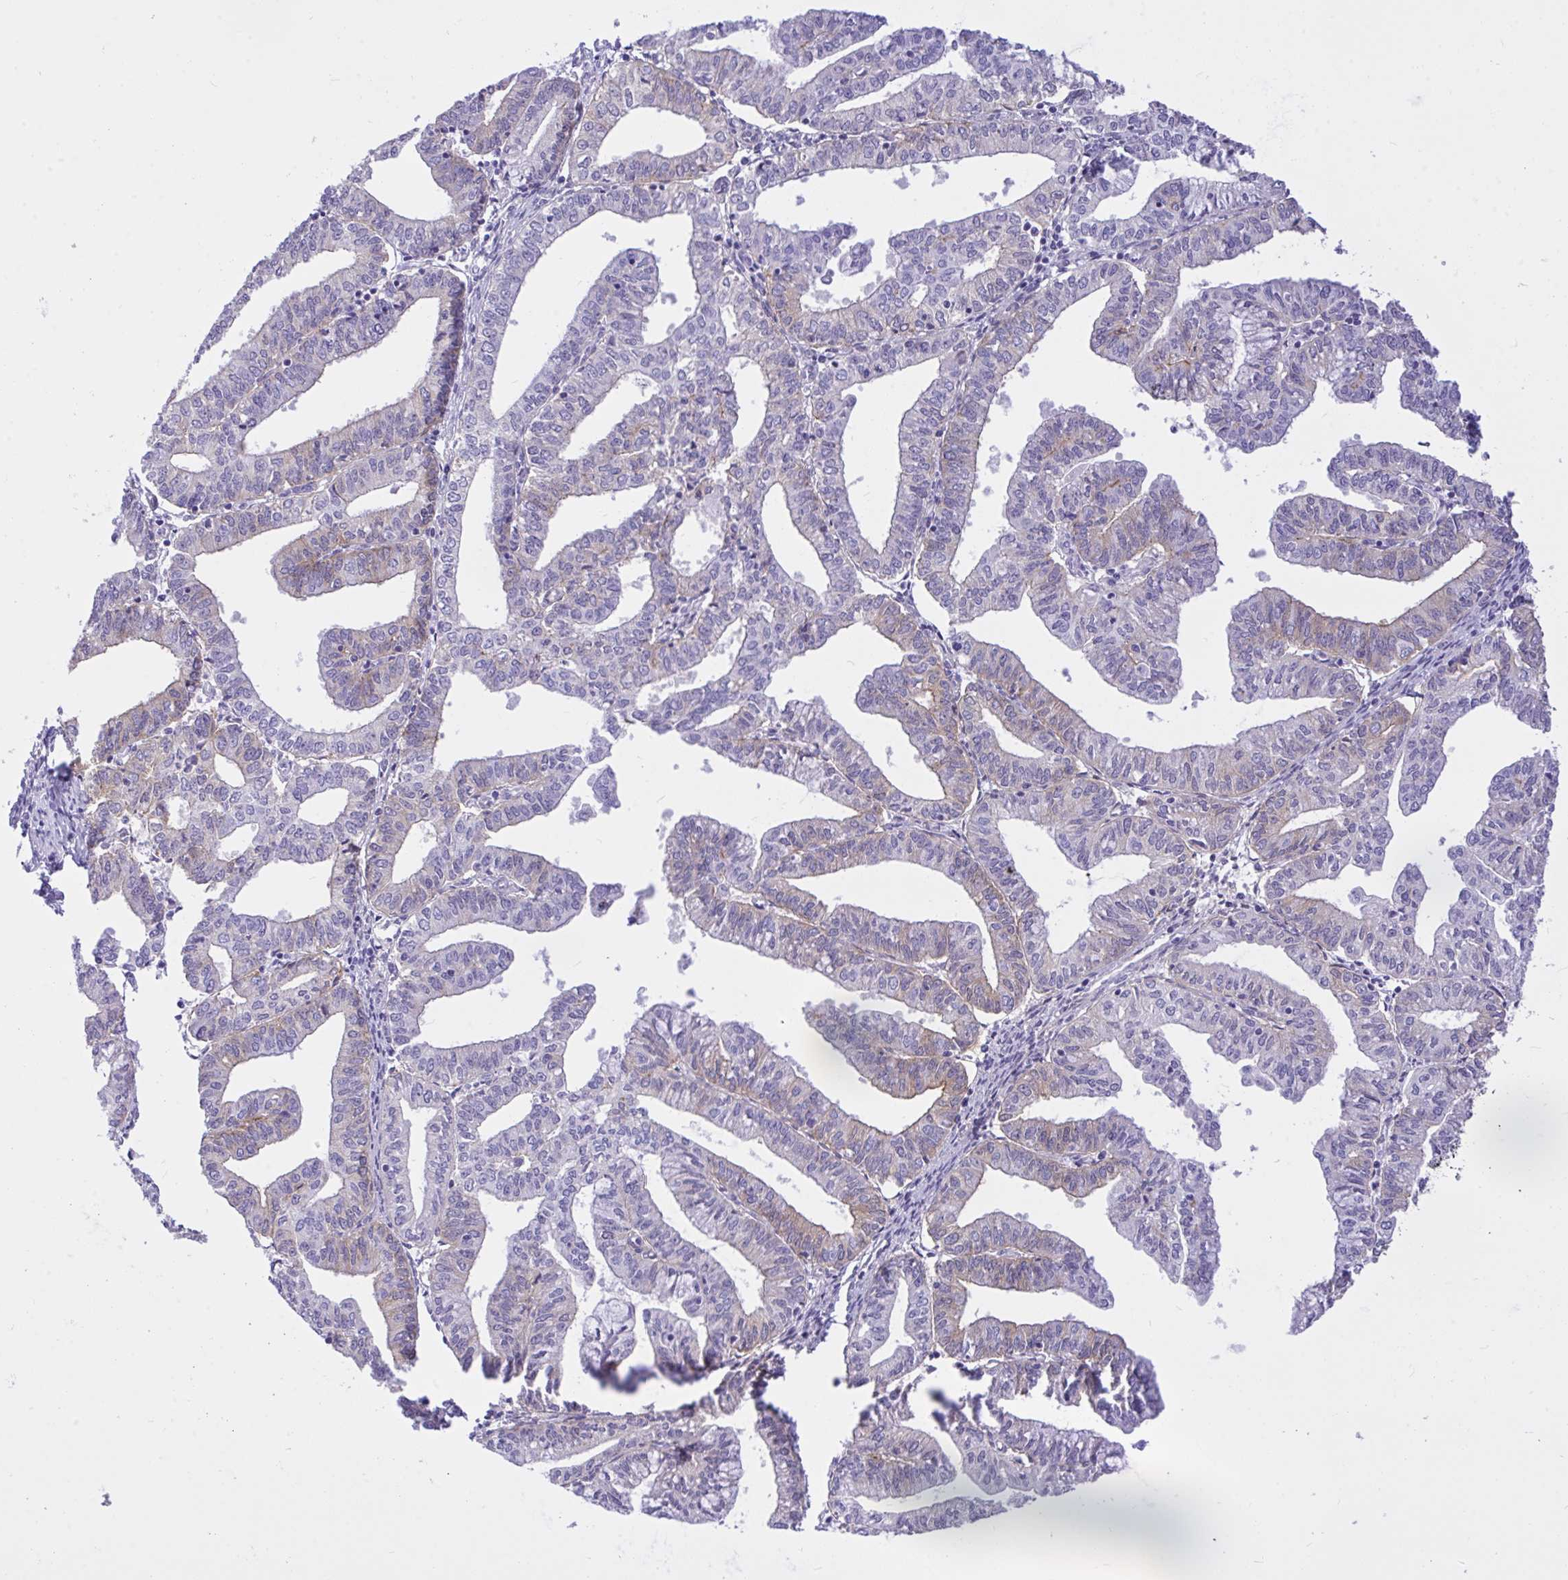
{"staining": {"intensity": "weak", "quantity": "<25%", "location": "cytoplasmic/membranous"}, "tissue": "endometrial cancer", "cell_type": "Tumor cells", "image_type": "cancer", "snomed": [{"axis": "morphology", "description": "Adenocarcinoma, NOS"}, {"axis": "topography", "description": "Endometrium"}], "caption": "High magnification brightfield microscopy of adenocarcinoma (endometrial) stained with DAB (brown) and counterstained with hematoxylin (blue): tumor cells show no significant expression. (IHC, brightfield microscopy, high magnification).", "gene": "TLN2", "patient": {"sex": "female", "age": 61}}